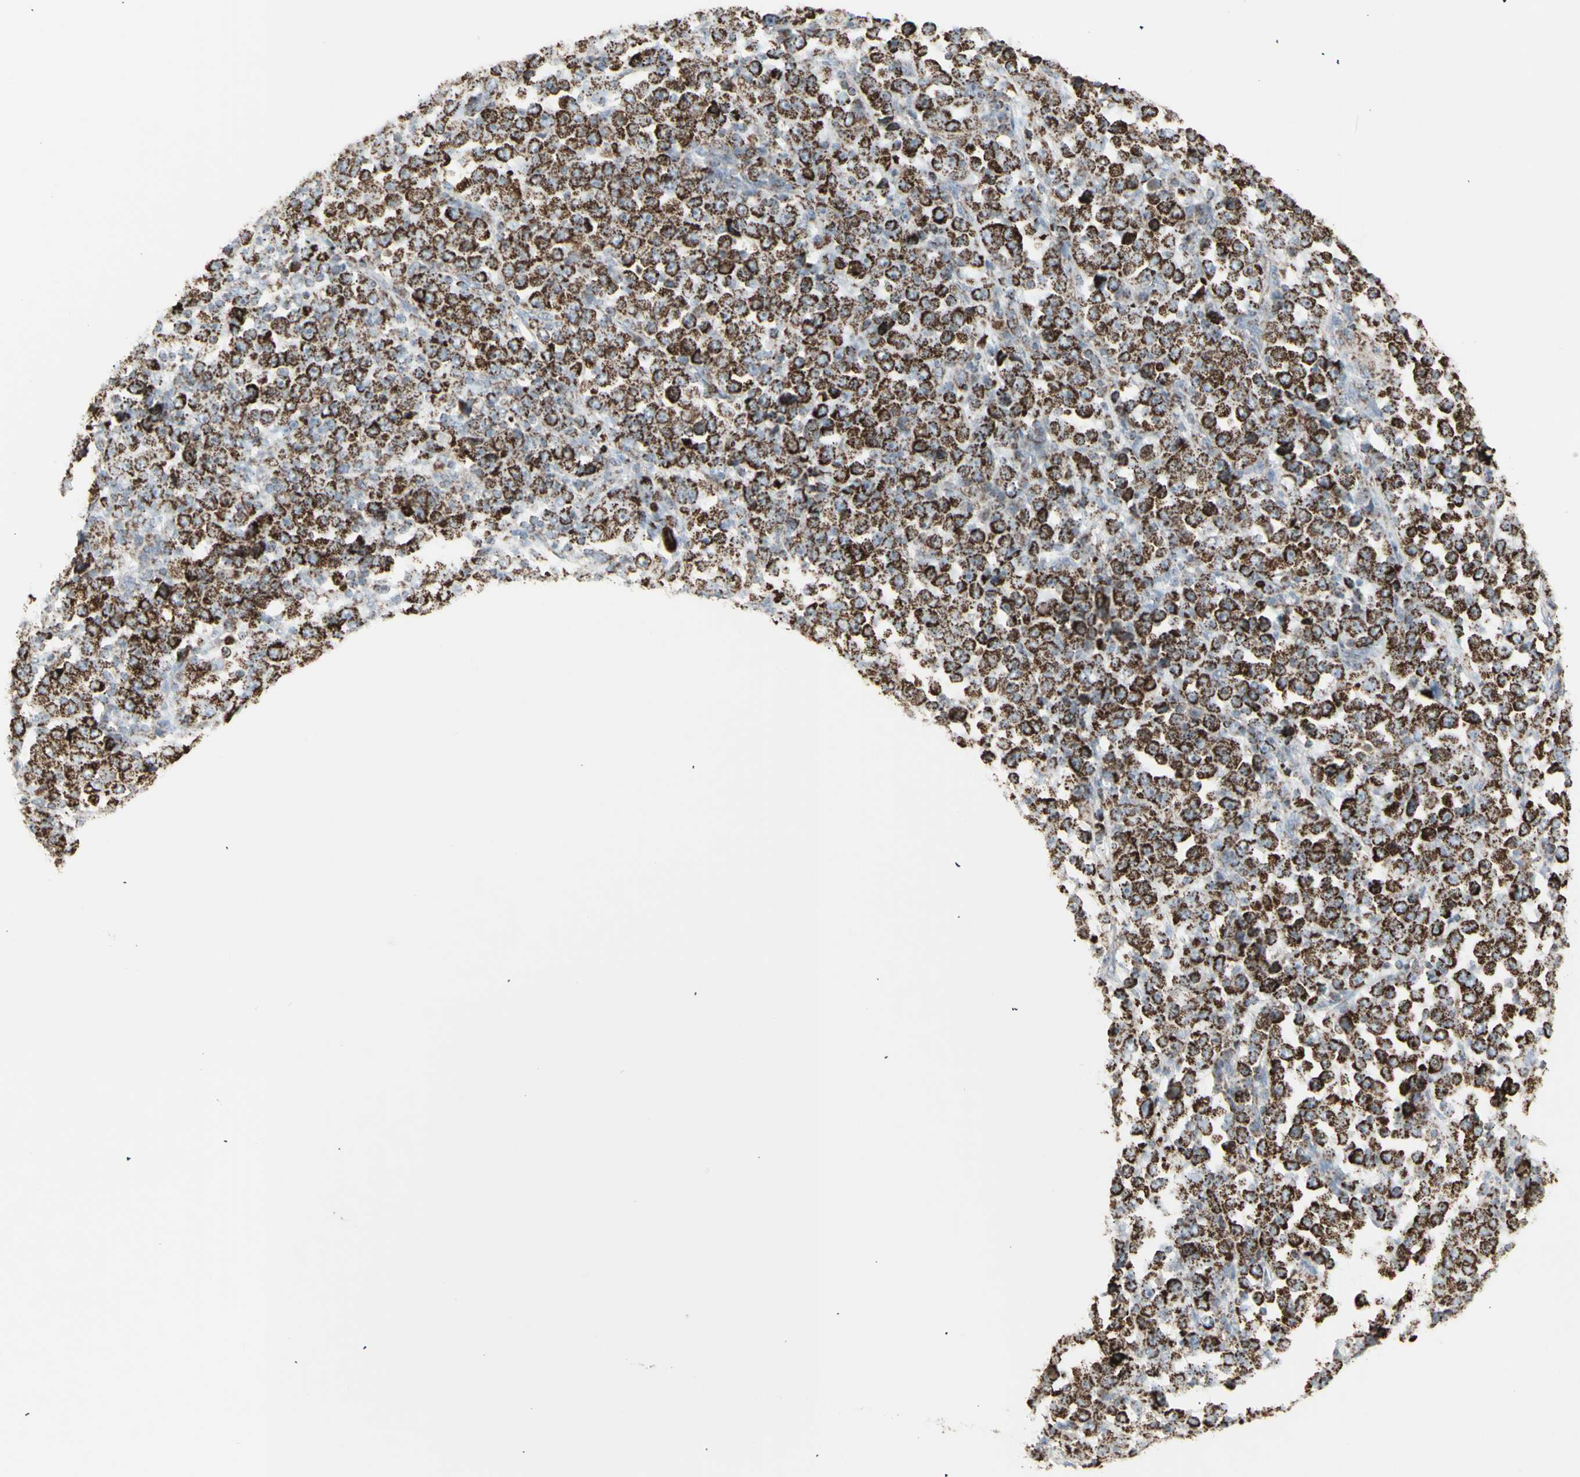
{"staining": {"intensity": "strong", "quantity": ">75%", "location": "cytoplasmic/membranous"}, "tissue": "stomach cancer", "cell_type": "Tumor cells", "image_type": "cancer", "snomed": [{"axis": "morphology", "description": "Normal tissue, NOS"}, {"axis": "morphology", "description": "Adenocarcinoma, NOS"}, {"axis": "topography", "description": "Stomach, upper"}, {"axis": "topography", "description": "Stomach"}], "caption": "IHC (DAB) staining of stomach cancer (adenocarcinoma) exhibits strong cytoplasmic/membranous protein expression in about >75% of tumor cells. The protein is stained brown, and the nuclei are stained in blue (DAB (3,3'-diaminobenzidine) IHC with brightfield microscopy, high magnification).", "gene": "PLGRKT", "patient": {"sex": "male", "age": 59}}